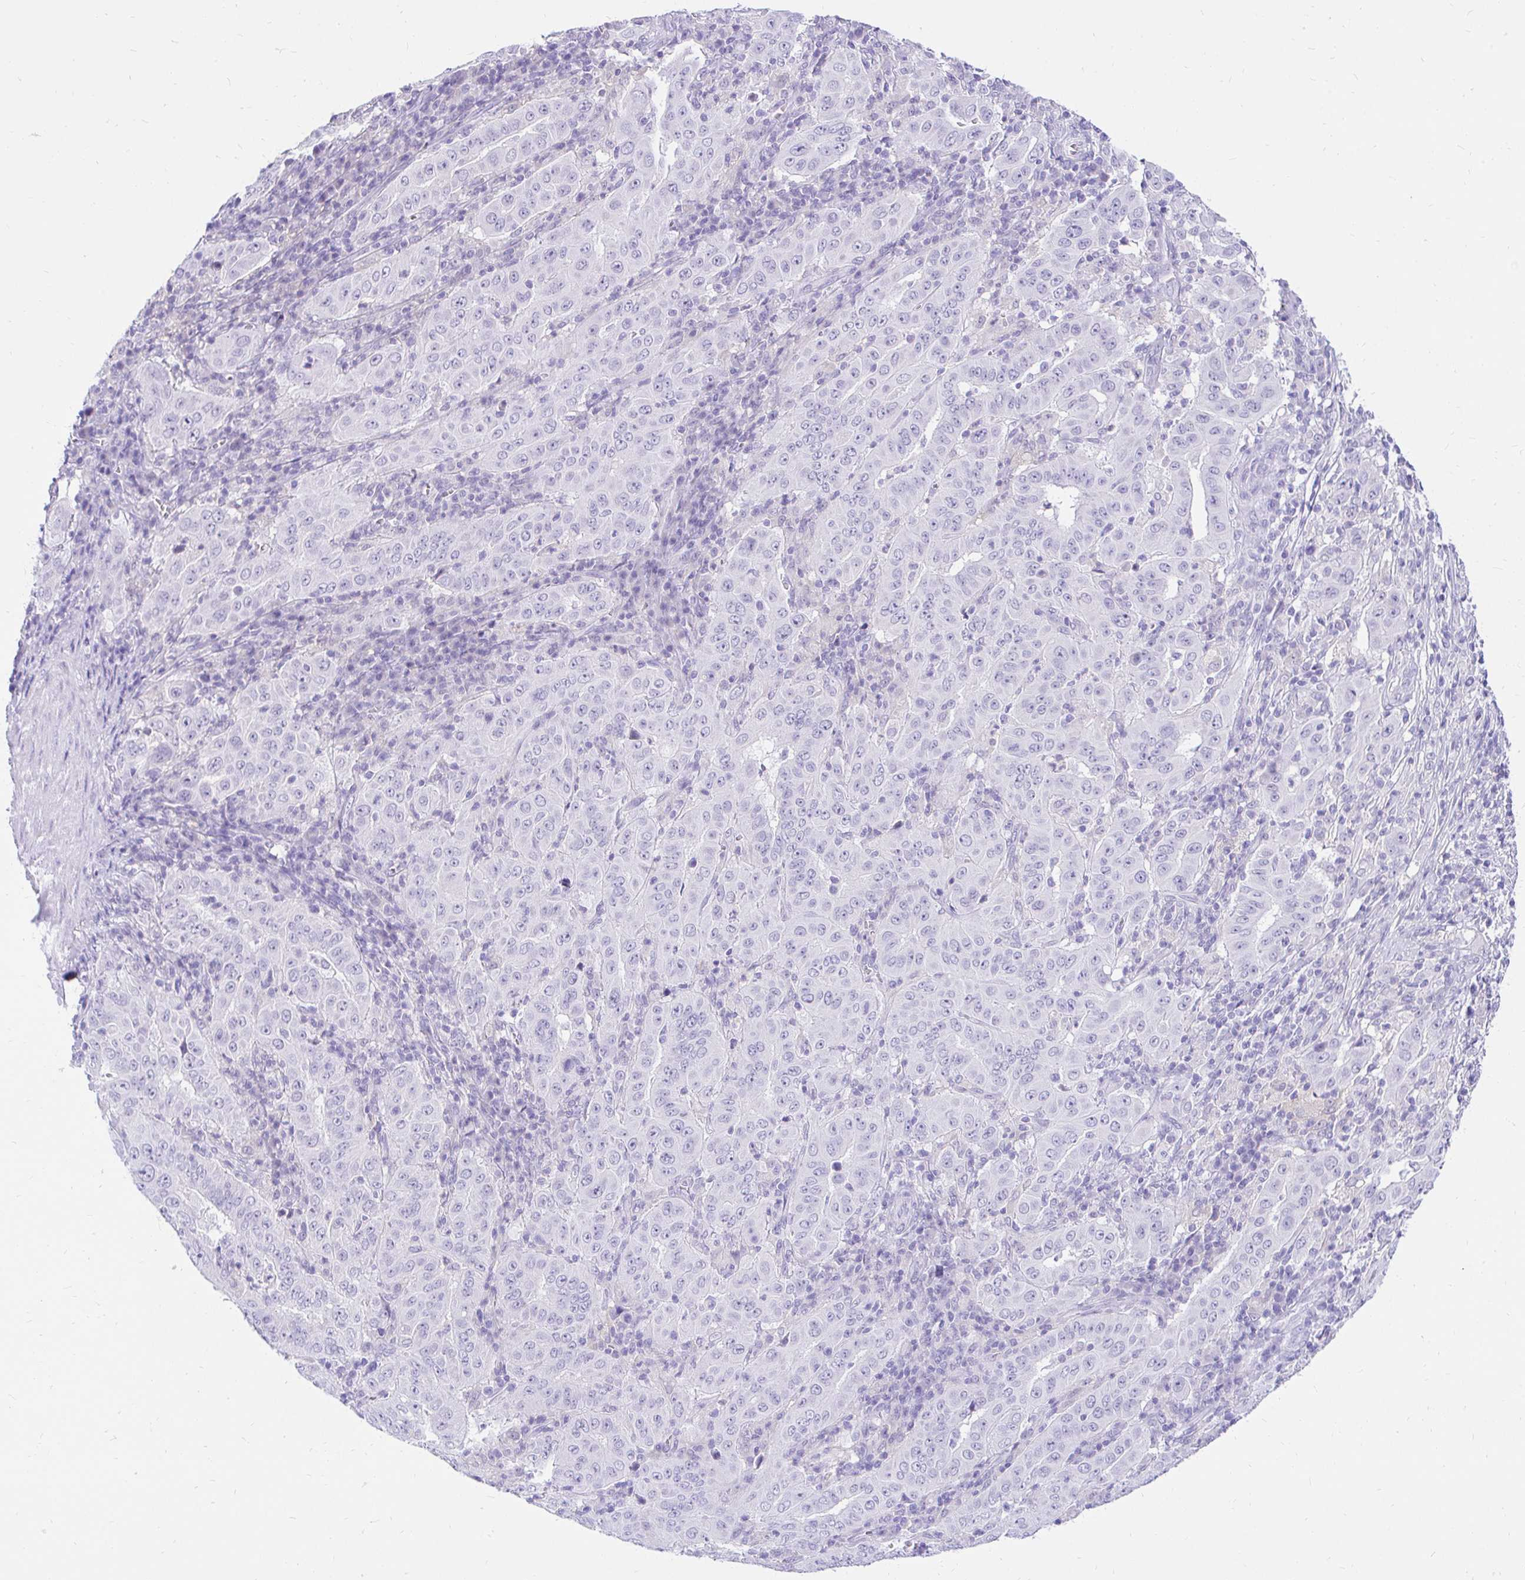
{"staining": {"intensity": "negative", "quantity": "none", "location": "none"}, "tissue": "pancreatic cancer", "cell_type": "Tumor cells", "image_type": "cancer", "snomed": [{"axis": "morphology", "description": "Adenocarcinoma, NOS"}, {"axis": "topography", "description": "Pancreas"}], "caption": "The micrograph exhibits no significant expression in tumor cells of pancreatic cancer.", "gene": "FATE1", "patient": {"sex": "male", "age": 63}}